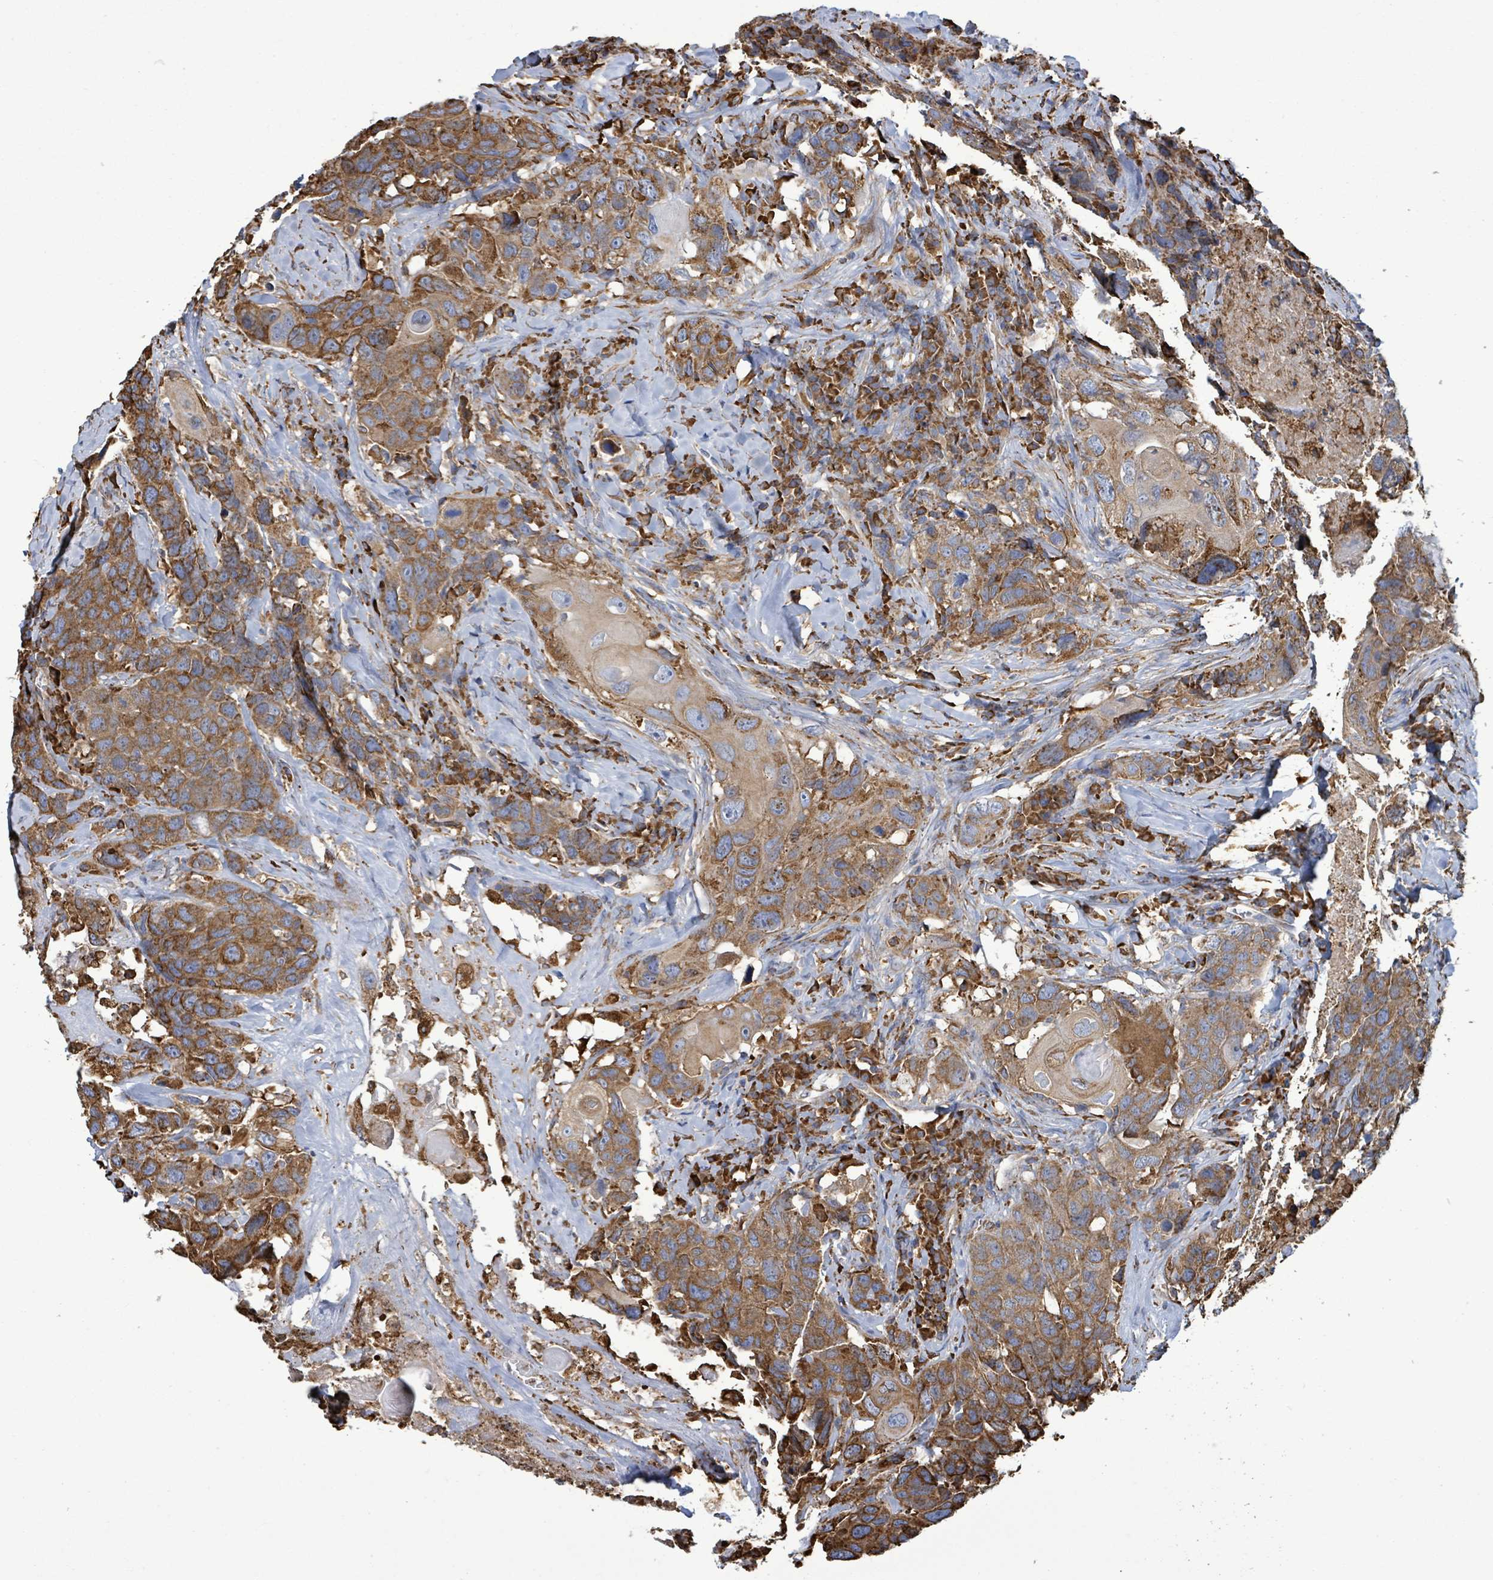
{"staining": {"intensity": "moderate", "quantity": ">75%", "location": "cytoplasmic/membranous"}, "tissue": "head and neck cancer", "cell_type": "Tumor cells", "image_type": "cancer", "snomed": [{"axis": "morphology", "description": "Squamous cell carcinoma, NOS"}, {"axis": "topography", "description": "Head-Neck"}], "caption": "Immunohistochemical staining of human head and neck cancer shows medium levels of moderate cytoplasmic/membranous staining in approximately >75% of tumor cells.", "gene": "RFPL4A", "patient": {"sex": "male", "age": 66}}